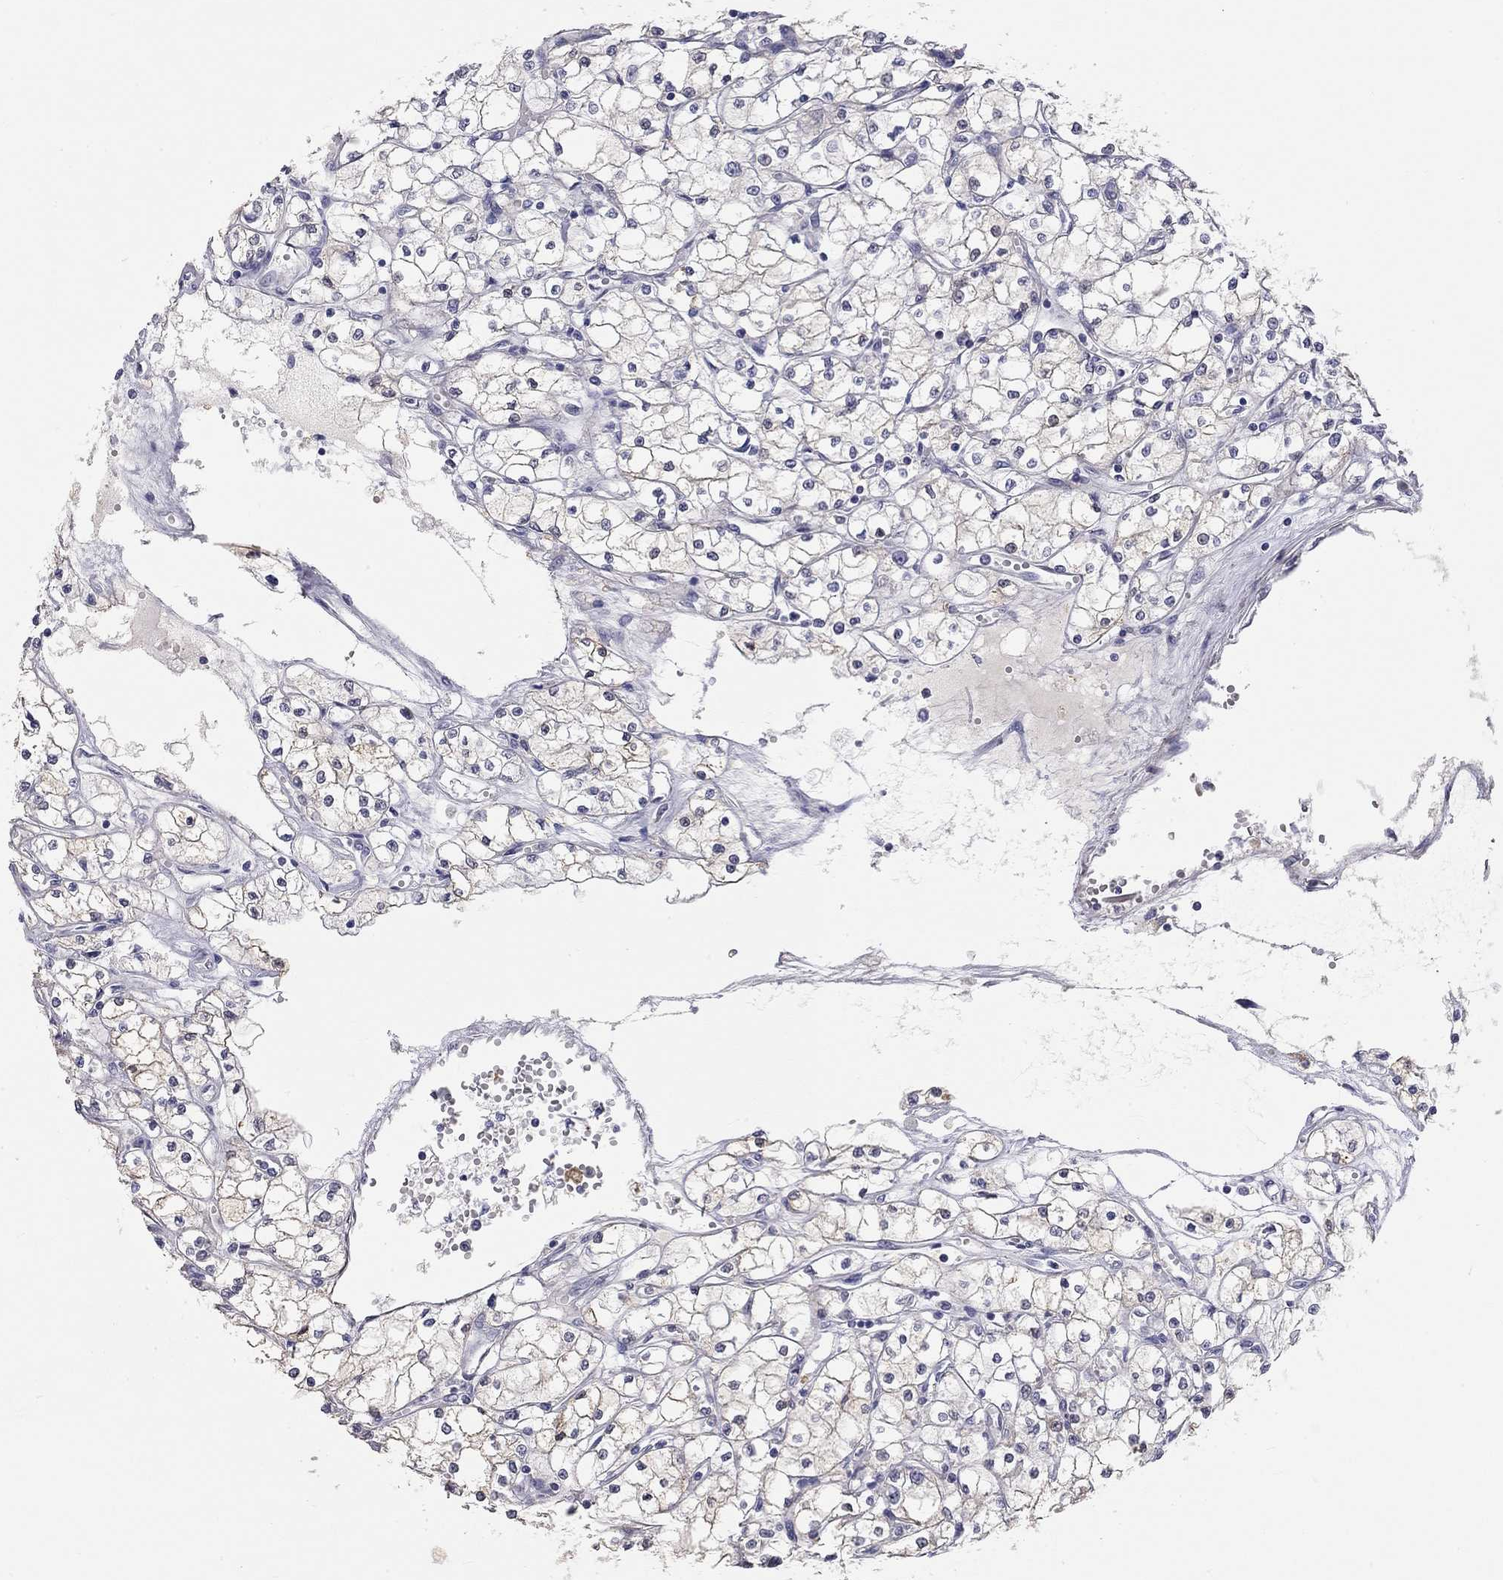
{"staining": {"intensity": "negative", "quantity": "none", "location": "none"}, "tissue": "renal cancer", "cell_type": "Tumor cells", "image_type": "cancer", "snomed": [{"axis": "morphology", "description": "Adenocarcinoma, NOS"}, {"axis": "topography", "description": "Kidney"}], "caption": "Immunohistochemistry histopathology image of neoplastic tissue: human adenocarcinoma (renal) stained with DAB demonstrates no significant protein positivity in tumor cells. (Stains: DAB (3,3'-diaminobenzidine) IHC with hematoxylin counter stain, Microscopy: brightfield microscopy at high magnification).", "gene": "PAPSS2", "patient": {"sex": "male", "age": 67}}